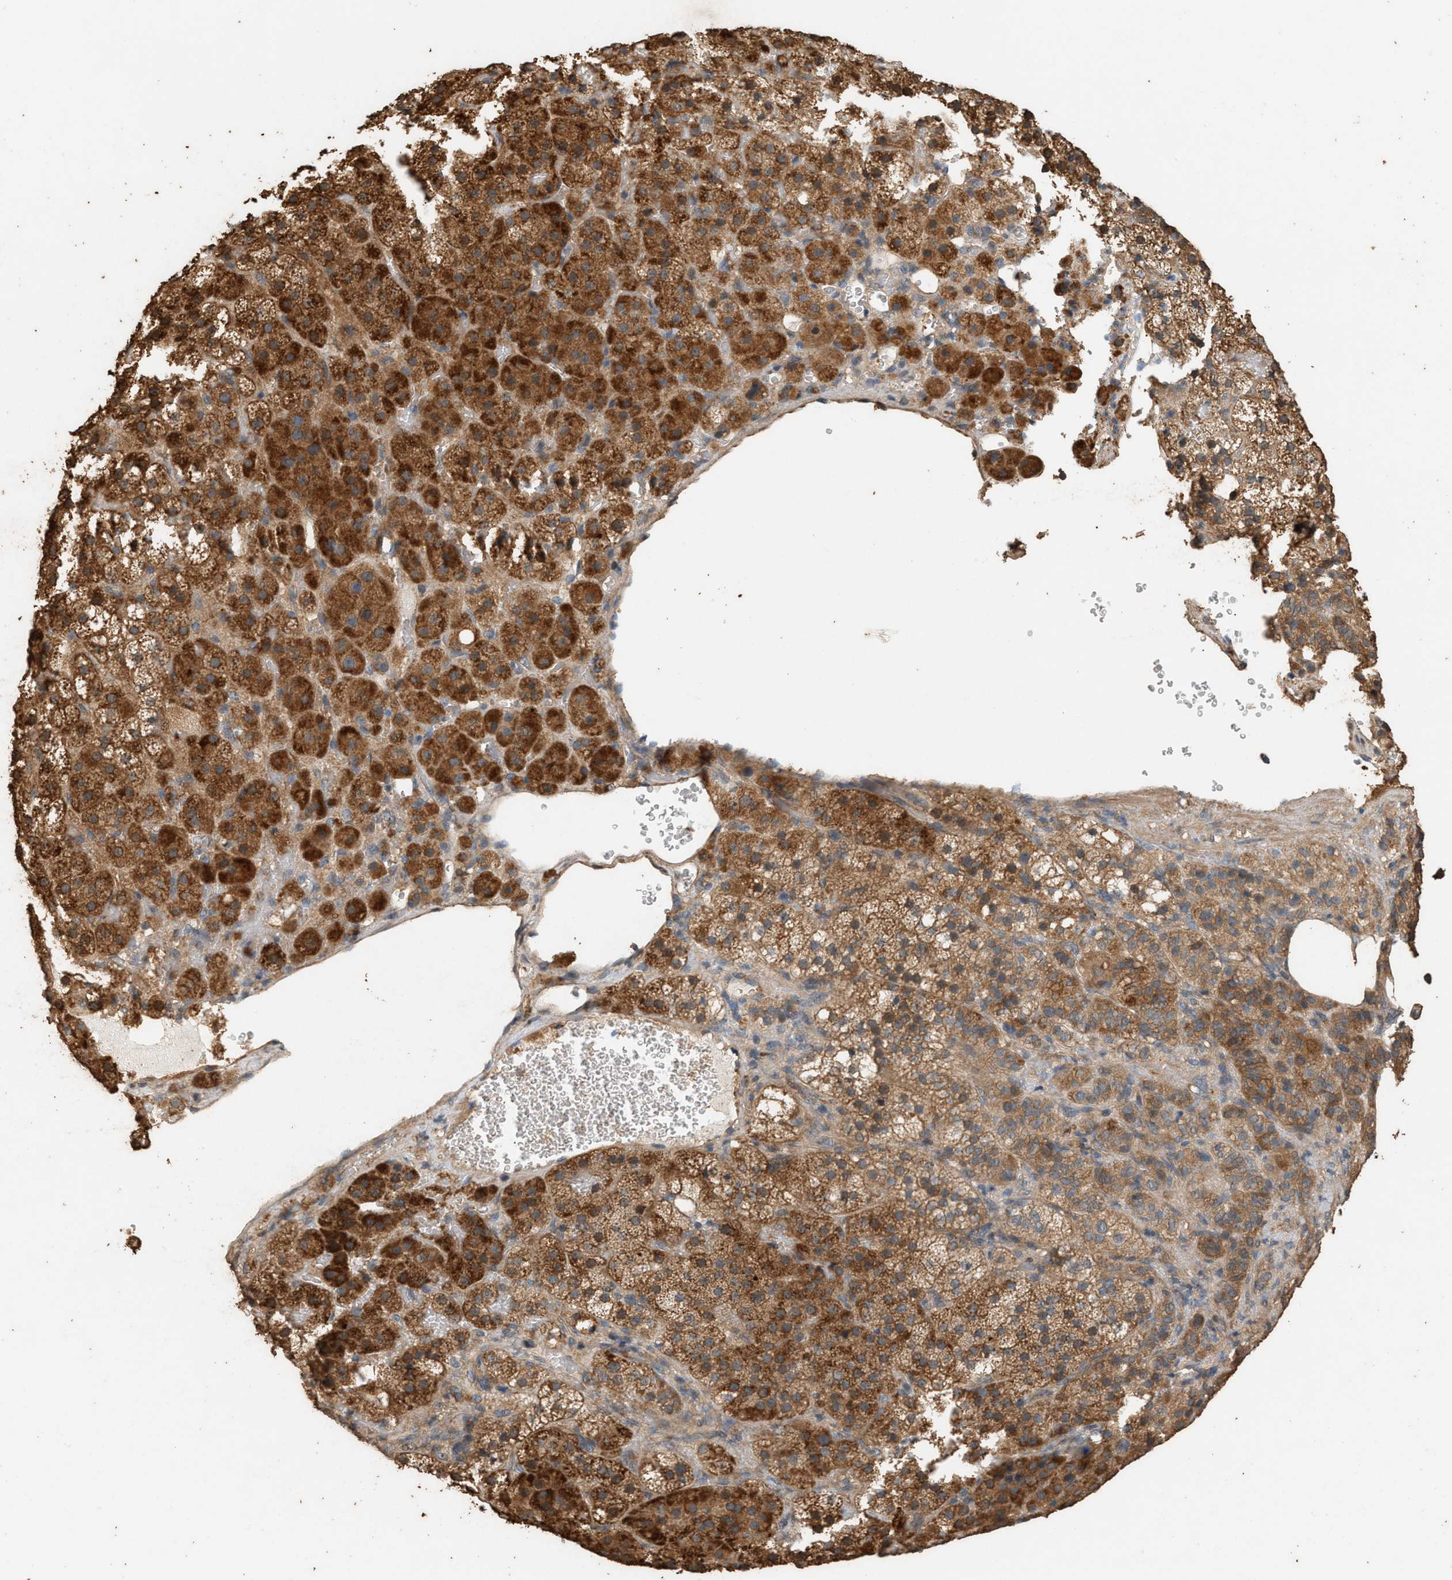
{"staining": {"intensity": "strong", "quantity": ">75%", "location": "cytoplasmic/membranous"}, "tissue": "adrenal gland", "cell_type": "Glandular cells", "image_type": "normal", "snomed": [{"axis": "morphology", "description": "Normal tissue, NOS"}, {"axis": "topography", "description": "Adrenal gland"}], "caption": "Protein expression analysis of benign adrenal gland reveals strong cytoplasmic/membranous staining in about >75% of glandular cells.", "gene": "DCAF7", "patient": {"sex": "female", "age": 59}}